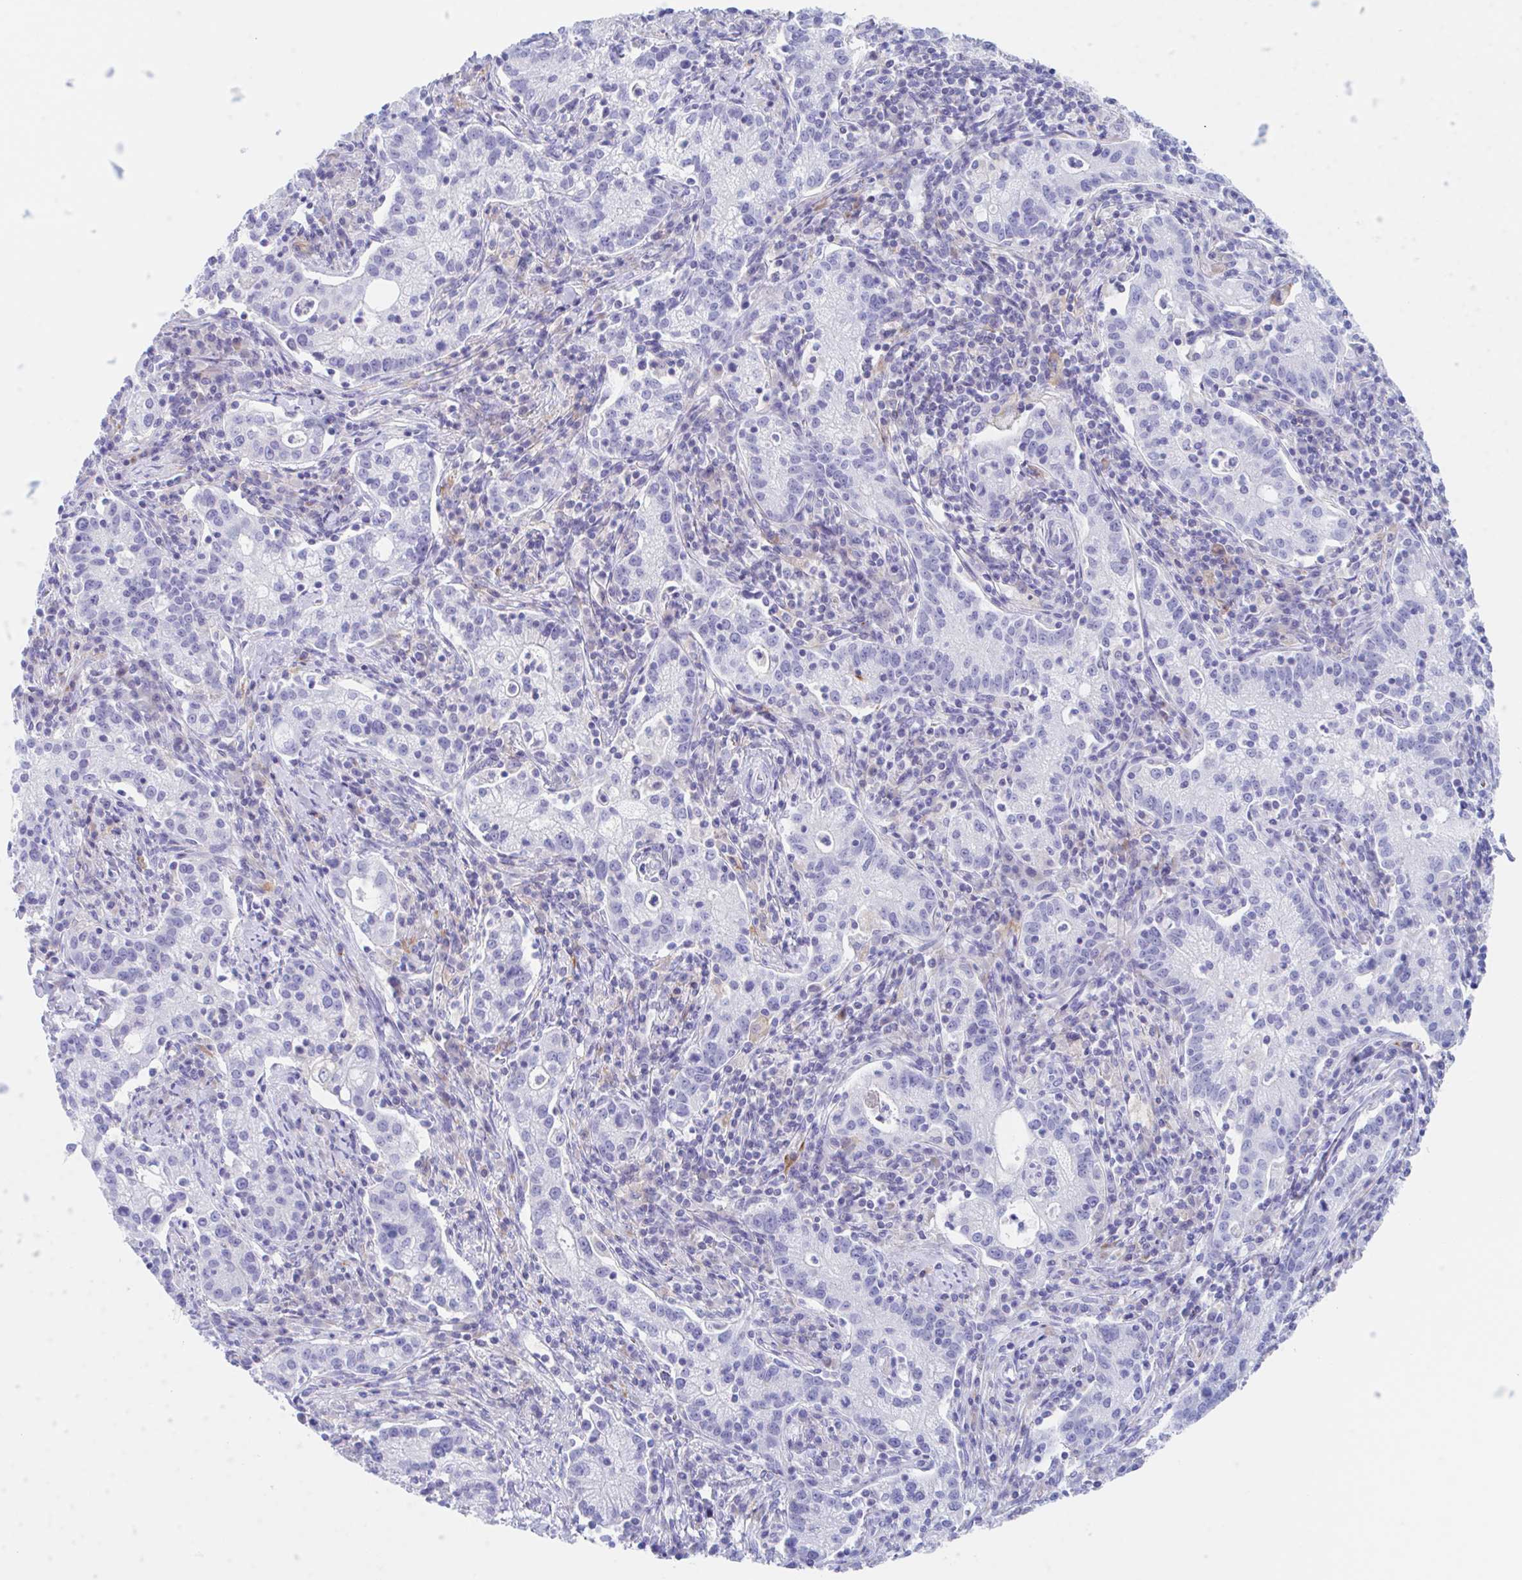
{"staining": {"intensity": "negative", "quantity": "none", "location": "none"}, "tissue": "cervical cancer", "cell_type": "Tumor cells", "image_type": "cancer", "snomed": [{"axis": "morphology", "description": "Normal tissue, NOS"}, {"axis": "morphology", "description": "Adenocarcinoma, NOS"}, {"axis": "topography", "description": "Cervix"}], "caption": "The IHC image has no significant expression in tumor cells of cervical adenocarcinoma tissue.", "gene": "ANKRD9", "patient": {"sex": "female", "age": 44}}